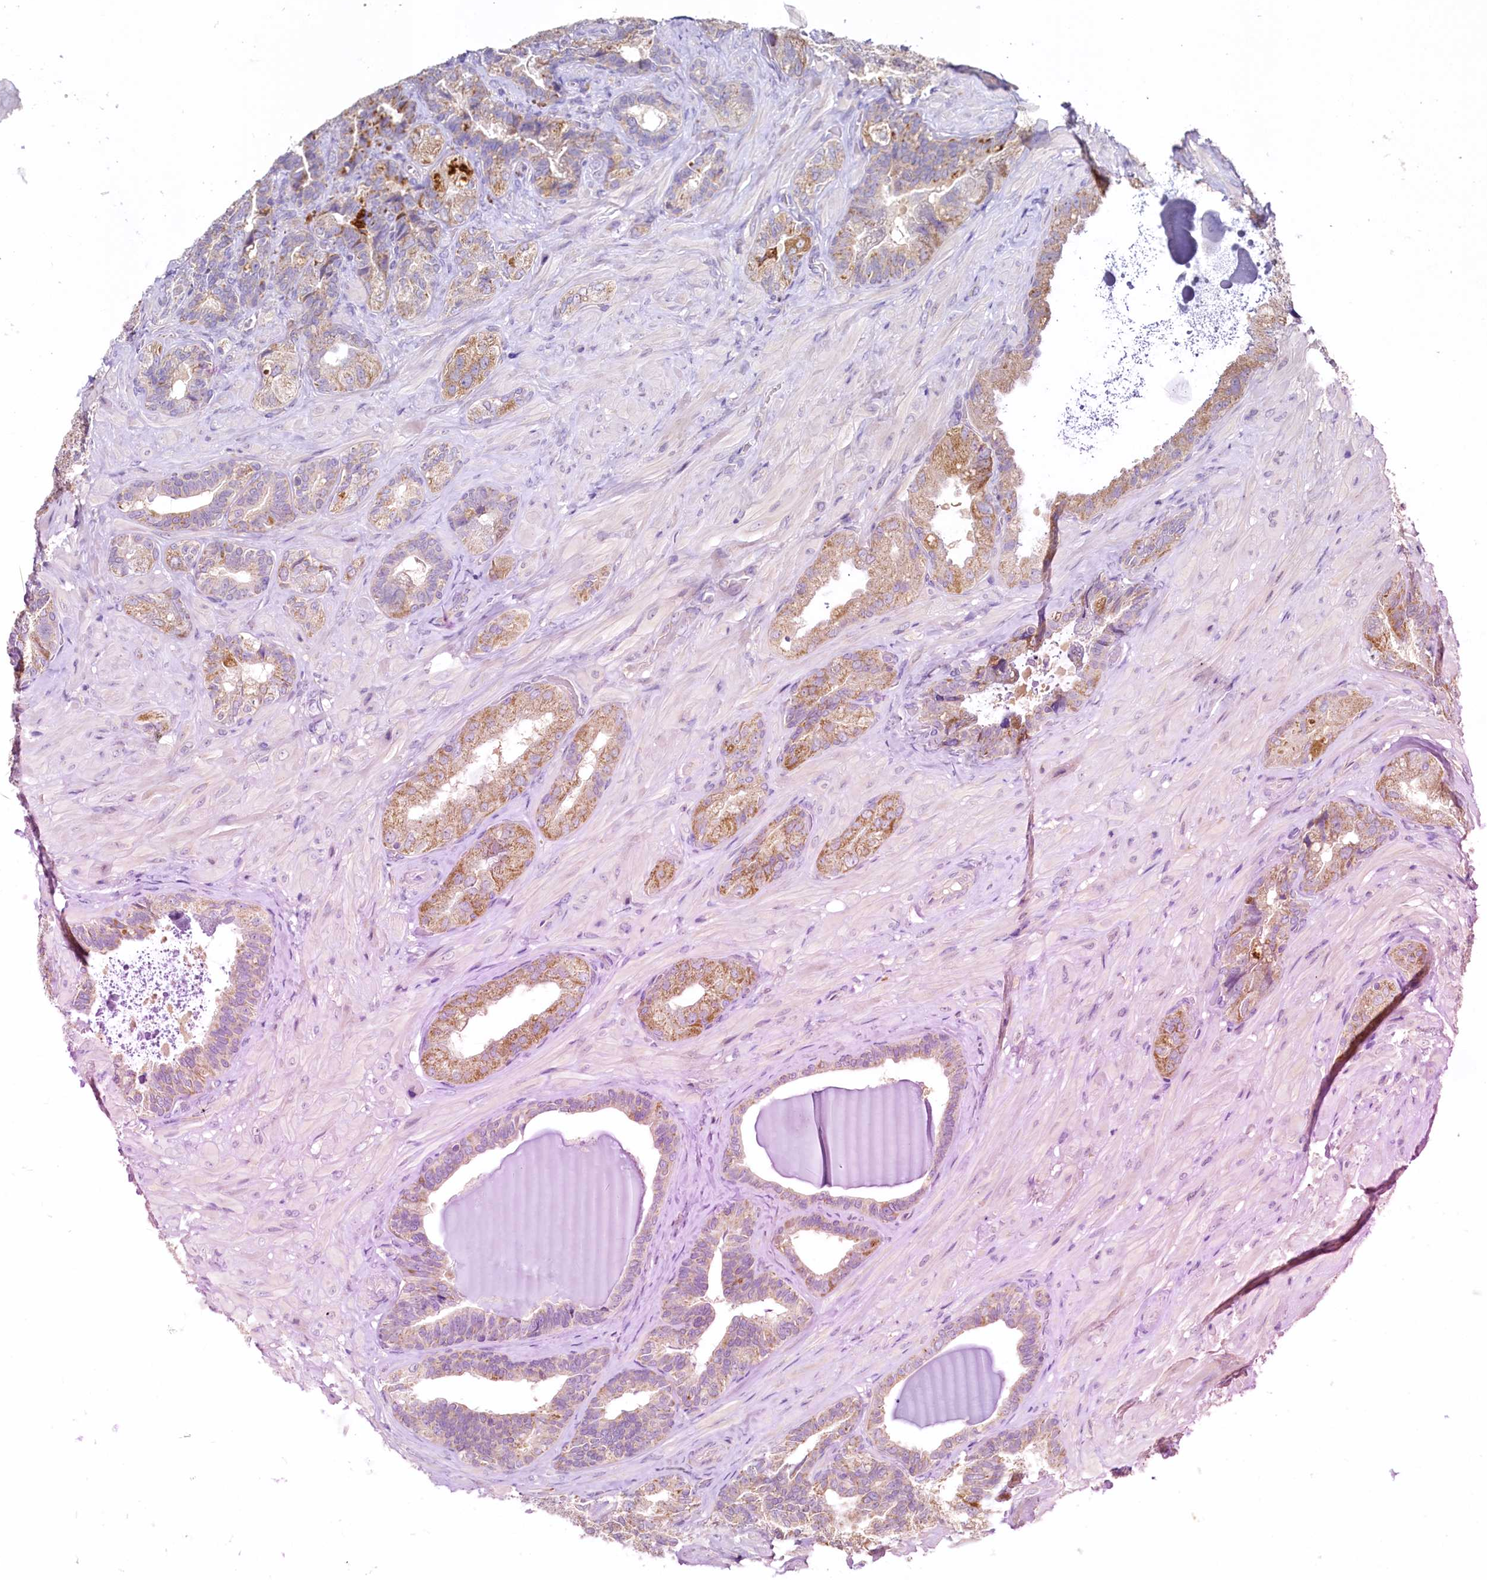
{"staining": {"intensity": "moderate", "quantity": "25%-75%", "location": "cytoplasmic/membranous"}, "tissue": "seminal vesicle", "cell_type": "Glandular cells", "image_type": "normal", "snomed": [{"axis": "morphology", "description": "Normal tissue, NOS"}, {"axis": "topography", "description": "Prostate and seminal vesicle, NOS"}, {"axis": "topography", "description": "Prostate"}, {"axis": "topography", "description": "Seminal veicle"}], "caption": "A brown stain labels moderate cytoplasmic/membranous staining of a protein in glandular cells of unremarkable human seminal vesicle.", "gene": "MRPL57", "patient": {"sex": "male", "age": 67}}